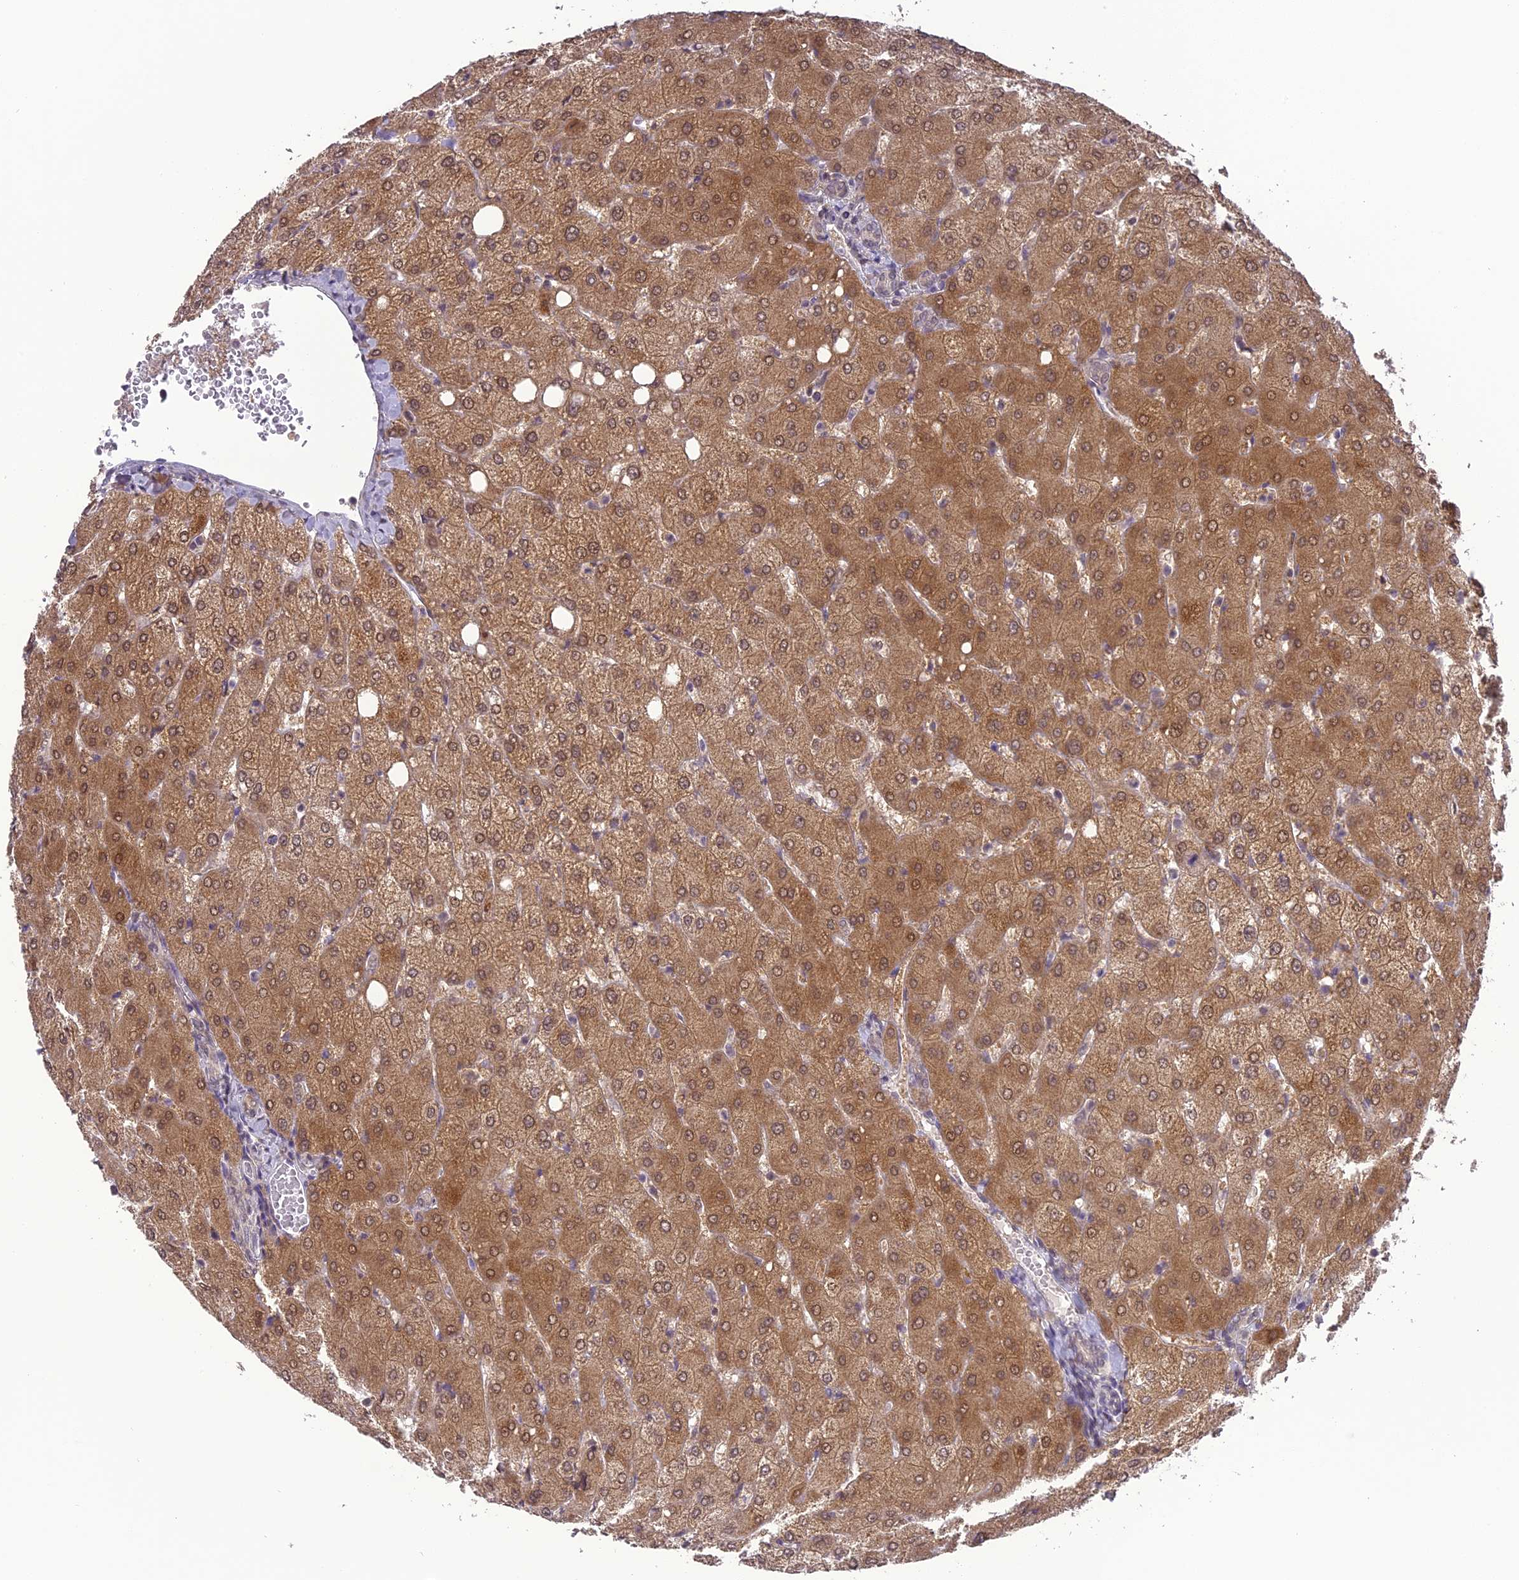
{"staining": {"intensity": "weak", "quantity": "<25%", "location": "cytoplasmic/membranous"}, "tissue": "liver", "cell_type": "Cholangiocytes", "image_type": "normal", "snomed": [{"axis": "morphology", "description": "Normal tissue, NOS"}, {"axis": "topography", "description": "Liver"}], "caption": "DAB immunohistochemical staining of normal human liver demonstrates no significant expression in cholangiocytes.", "gene": "ERG28", "patient": {"sex": "female", "age": 54}}